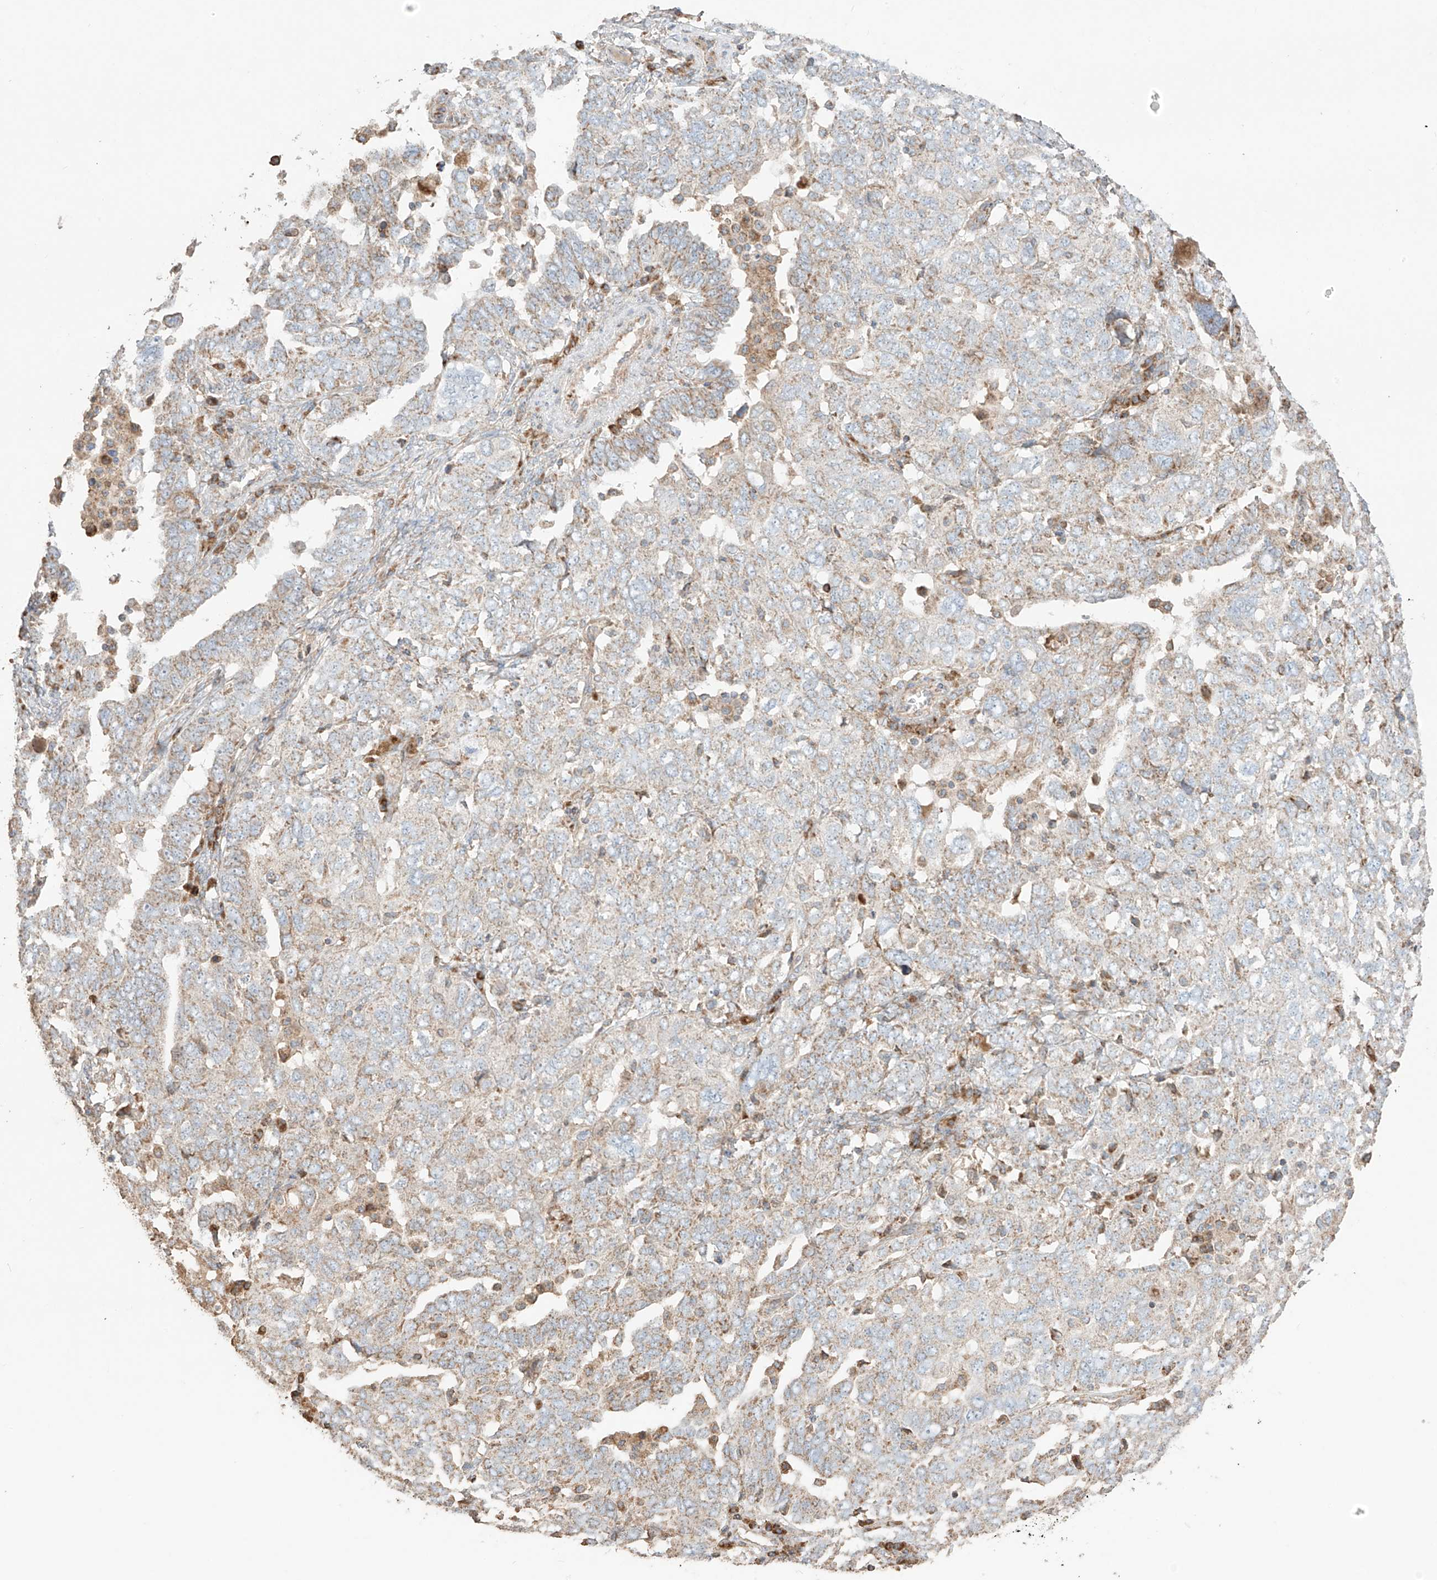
{"staining": {"intensity": "weak", "quantity": "25%-75%", "location": "cytoplasmic/membranous"}, "tissue": "ovarian cancer", "cell_type": "Tumor cells", "image_type": "cancer", "snomed": [{"axis": "morphology", "description": "Carcinoma, endometroid"}, {"axis": "topography", "description": "Ovary"}], "caption": "This histopathology image exhibits immunohistochemistry (IHC) staining of ovarian cancer, with low weak cytoplasmic/membranous expression in approximately 25%-75% of tumor cells.", "gene": "COLGALT2", "patient": {"sex": "female", "age": 62}}